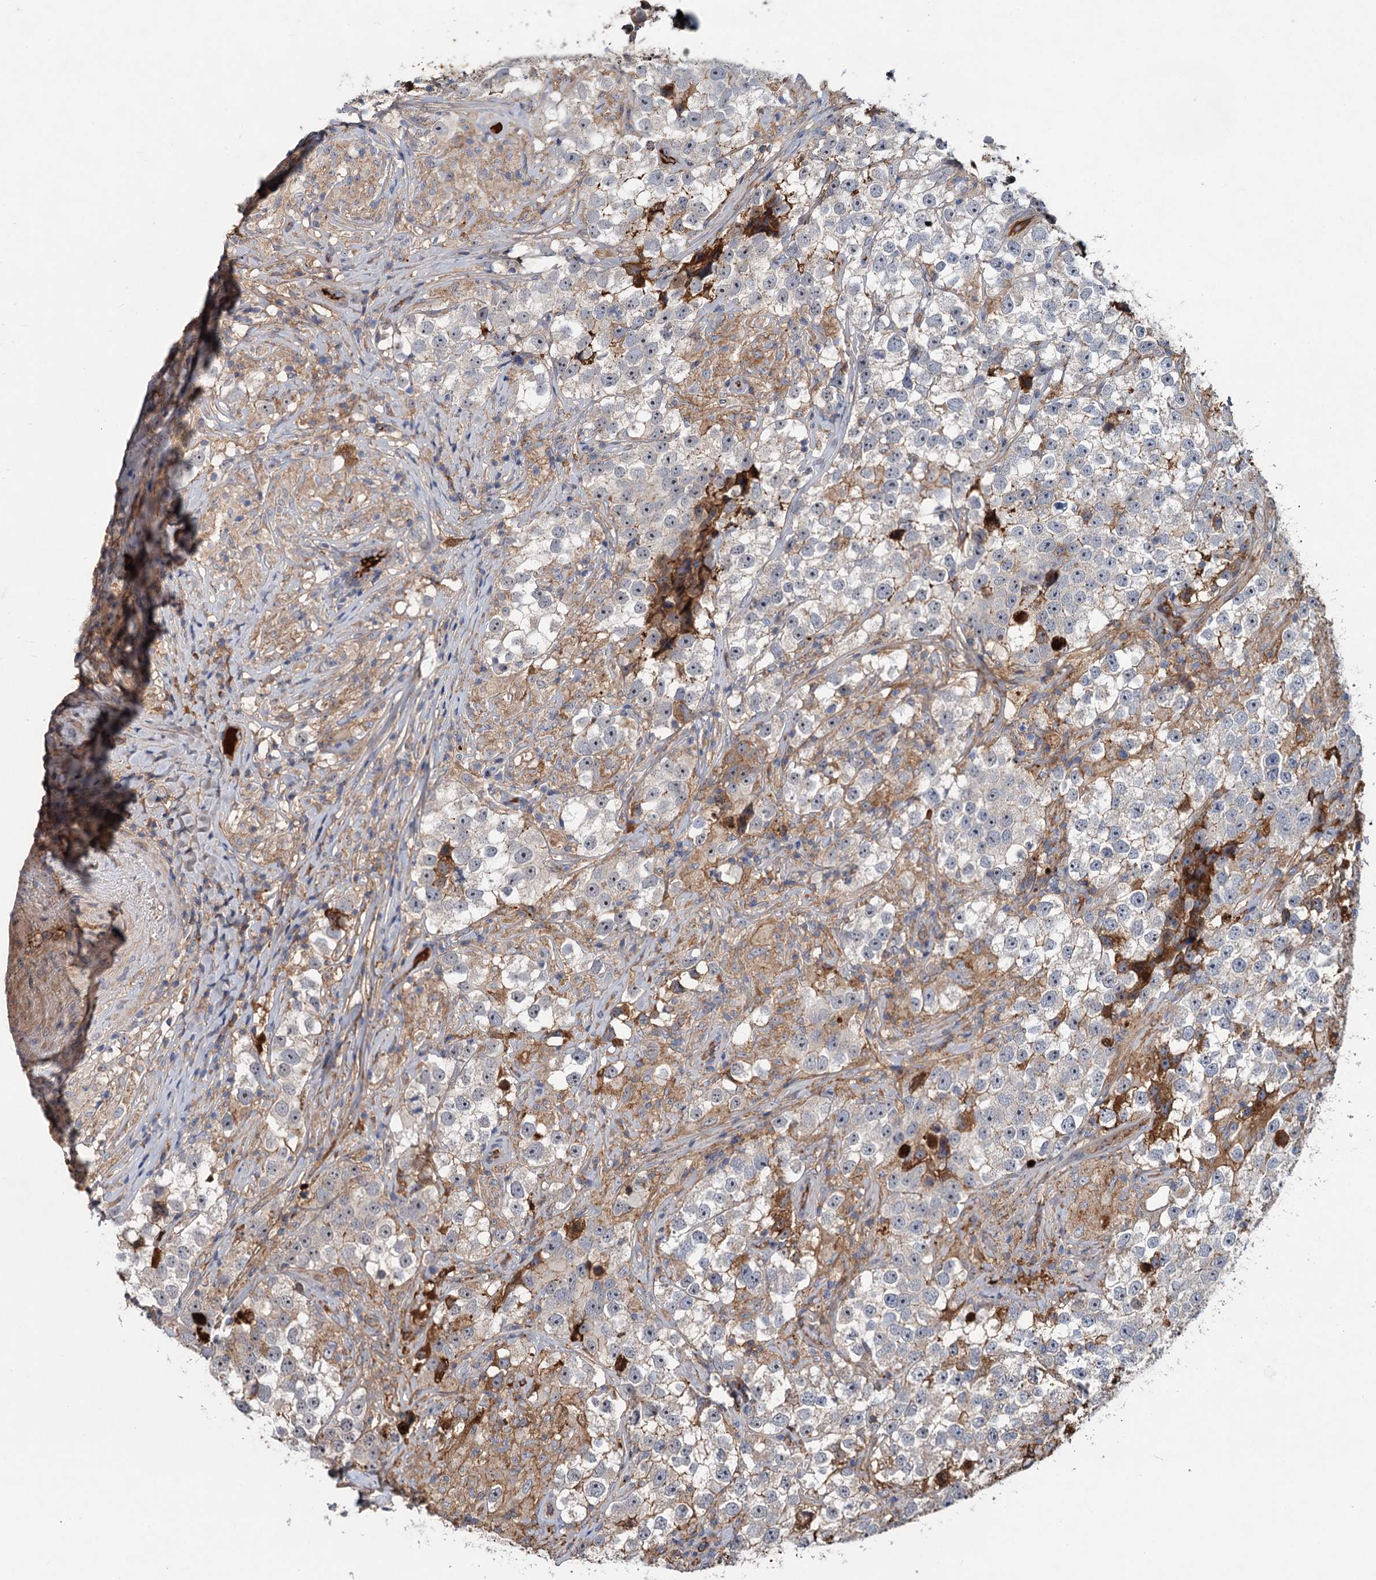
{"staining": {"intensity": "negative", "quantity": "none", "location": "none"}, "tissue": "testis cancer", "cell_type": "Tumor cells", "image_type": "cancer", "snomed": [{"axis": "morphology", "description": "Seminoma, NOS"}, {"axis": "topography", "description": "Testis"}], "caption": "Testis seminoma was stained to show a protein in brown. There is no significant positivity in tumor cells. (DAB (3,3'-diaminobenzidine) immunohistochemistry (IHC), high magnification).", "gene": "CHRD", "patient": {"sex": "male", "age": 46}}